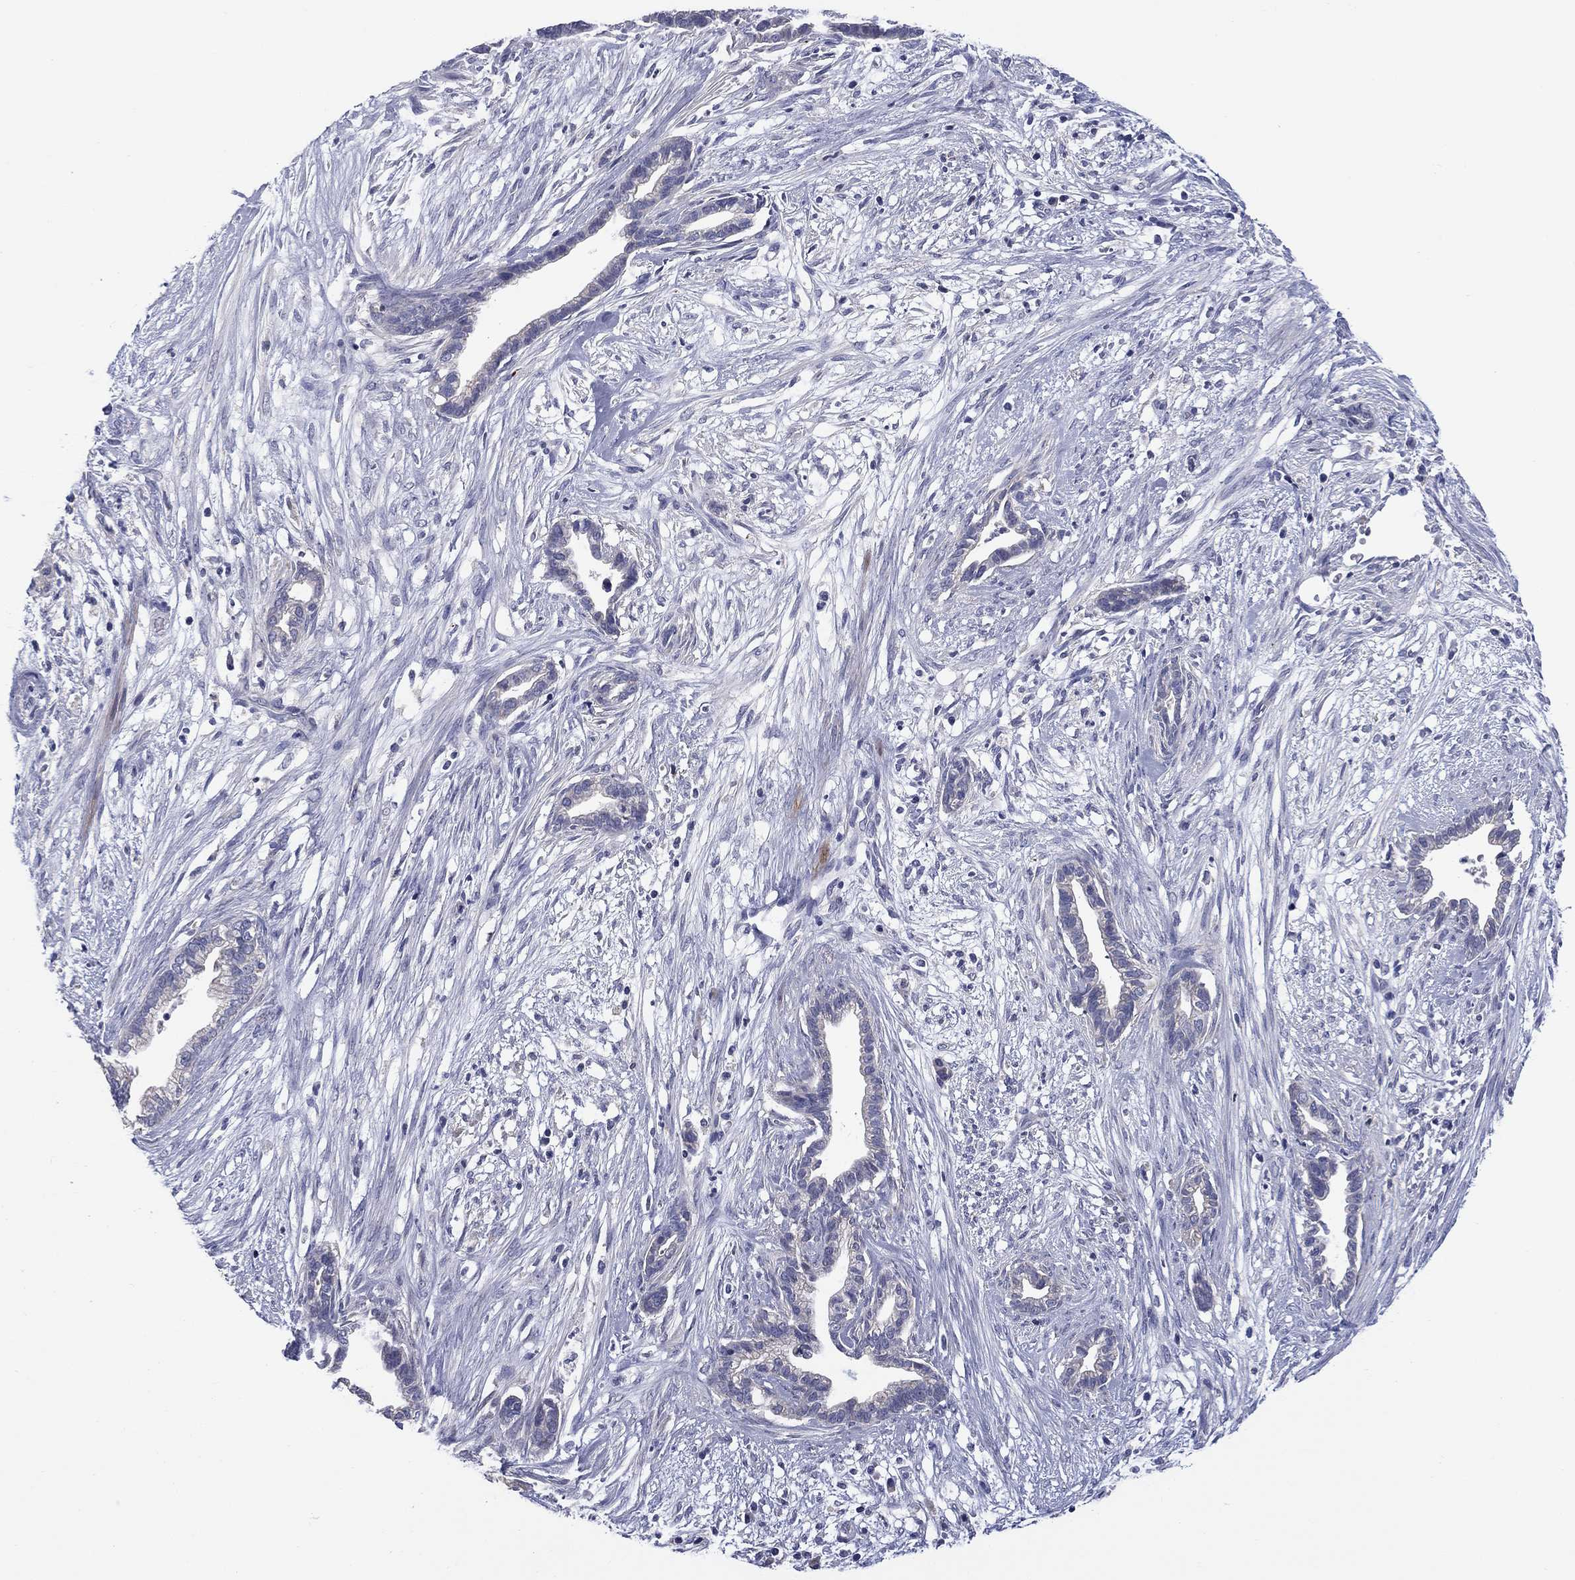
{"staining": {"intensity": "negative", "quantity": "none", "location": "none"}, "tissue": "cervical cancer", "cell_type": "Tumor cells", "image_type": "cancer", "snomed": [{"axis": "morphology", "description": "Adenocarcinoma, NOS"}, {"axis": "topography", "description": "Cervix"}], "caption": "Tumor cells are negative for protein expression in human cervical cancer.", "gene": "FRK", "patient": {"sex": "female", "age": 62}}